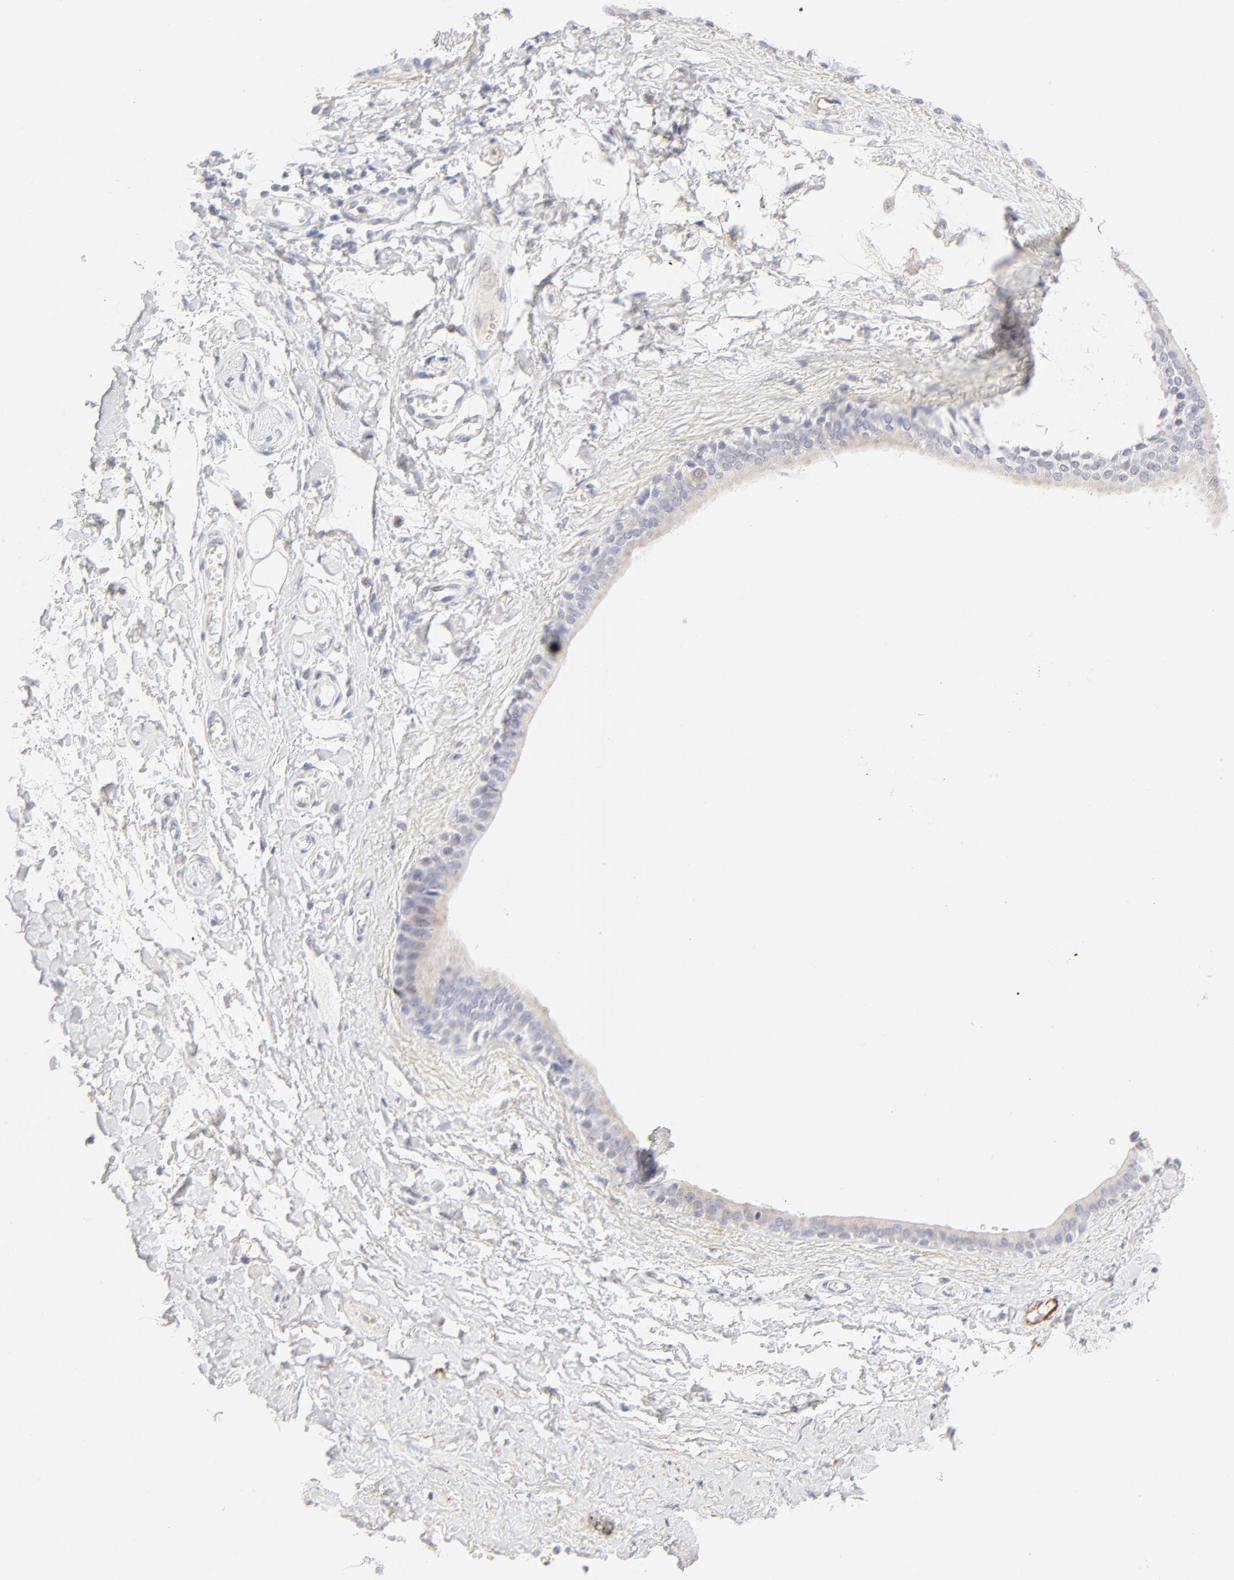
{"staining": {"intensity": "negative", "quantity": "none", "location": "none"}, "tissue": "adipose tissue", "cell_type": "Adipocytes", "image_type": "normal", "snomed": [{"axis": "morphology", "description": "Normal tissue, NOS"}, {"axis": "morphology", "description": "Inflammation, NOS"}, {"axis": "topography", "description": "Salivary gland"}, {"axis": "topography", "description": "Peripheral nerve tissue"}], "caption": "Immunohistochemistry micrograph of benign adipose tissue stained for a protein (brown), which reveals no staining in adipocytes. (Immunohistochemistry (ihc), brightfield microscopy, high magnification).", "gene": "NPNT", "patient": {"sex": "female", "age": 75}}